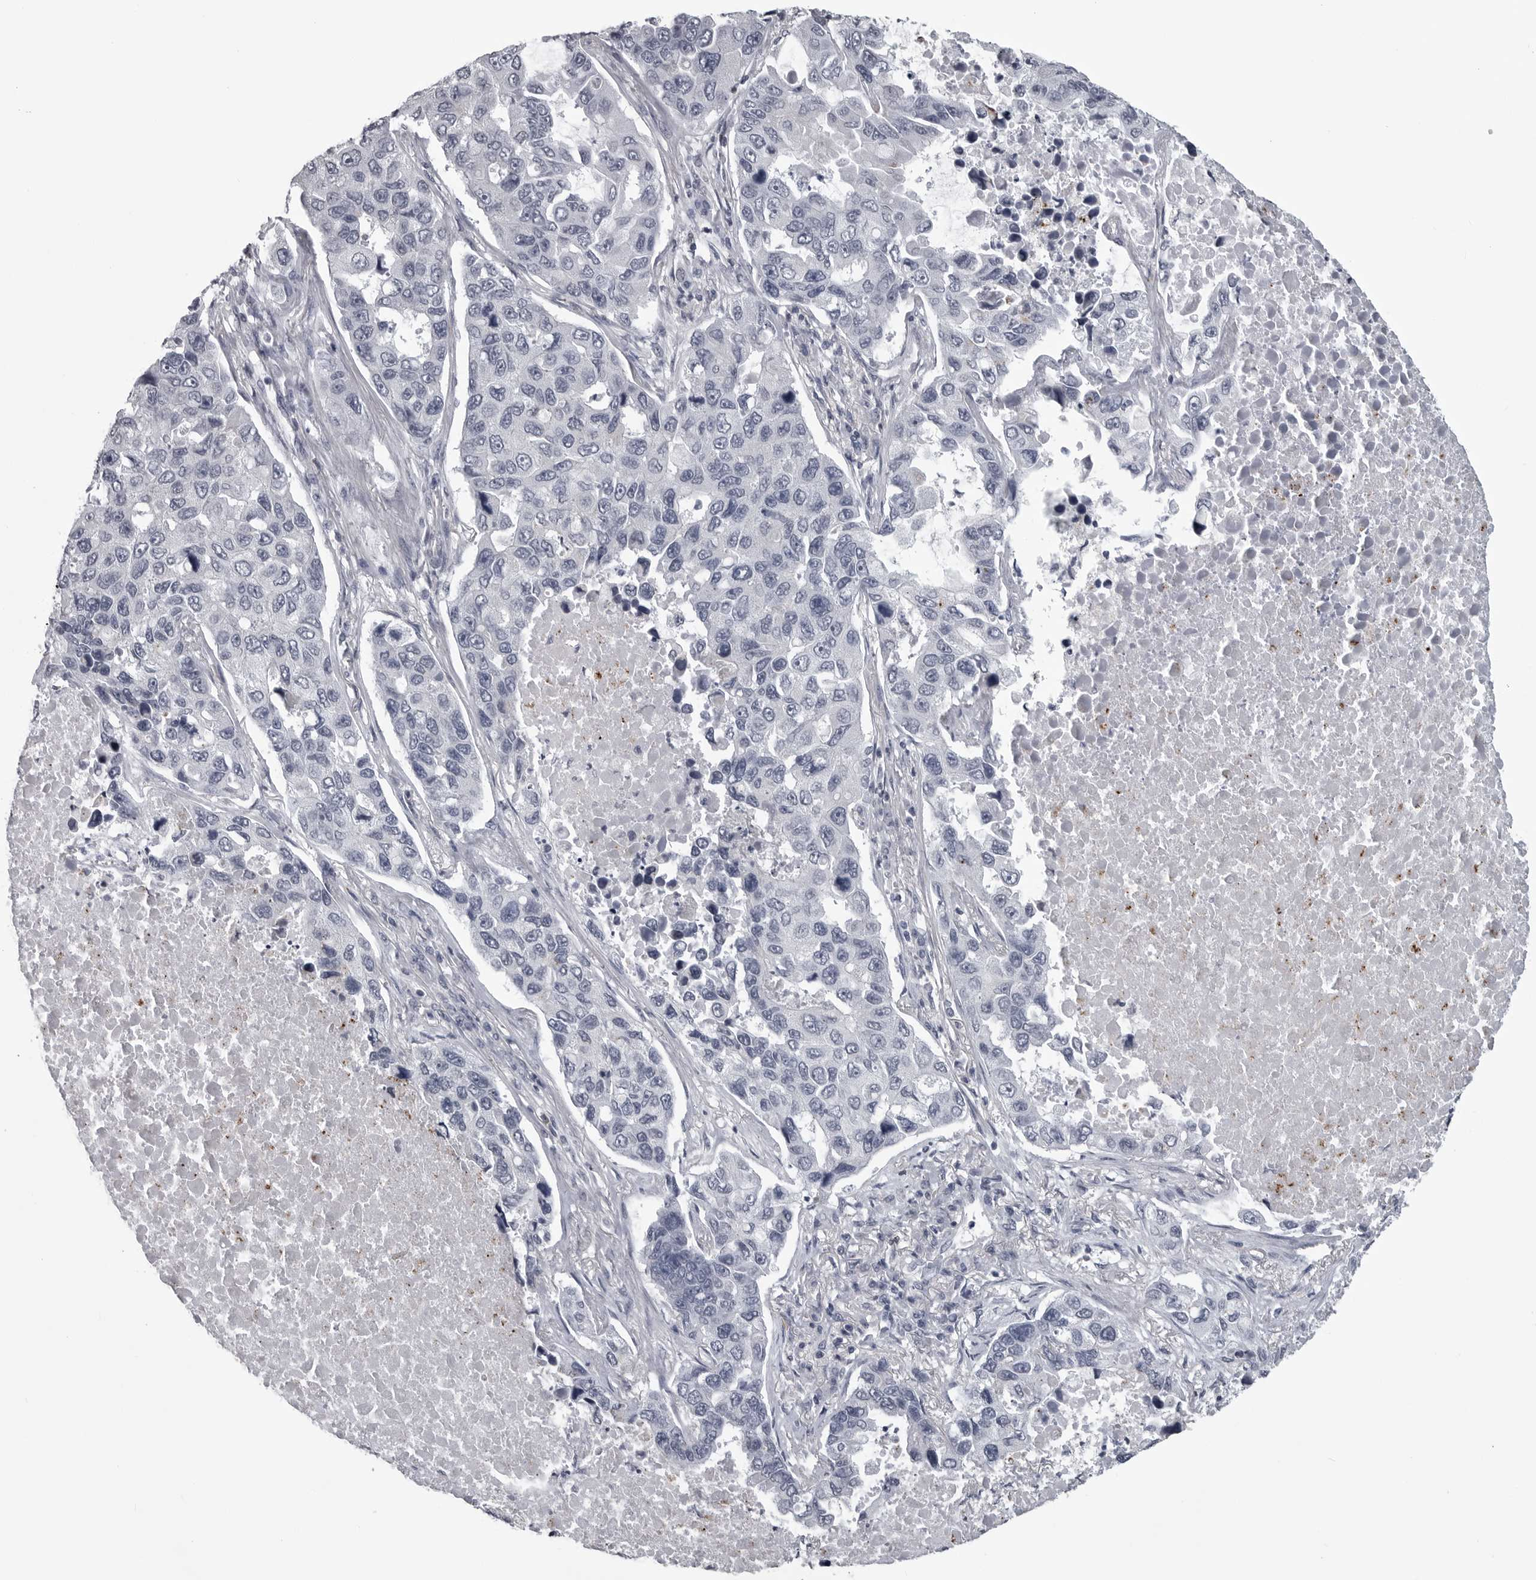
{"staining": {"intensity": "negative", "quantity": "none", "location": "none"}, "tissue": "lung cancer", "cell_type": "Tumor cells", "image_type": "cancer", "snomed": [{"axis": "morphology", "description": "Adenocarcinoma, NOS"}, {"axis": "topography", "description": "Lung"}], "caption": "DAB (3,3'-diaminobenzidine) immunohistochemical staining of human lung cancer displays no significant expression in tumor cells.", "gene": "LYSMD1", "patient": {"sex": "male", "age": 64}}